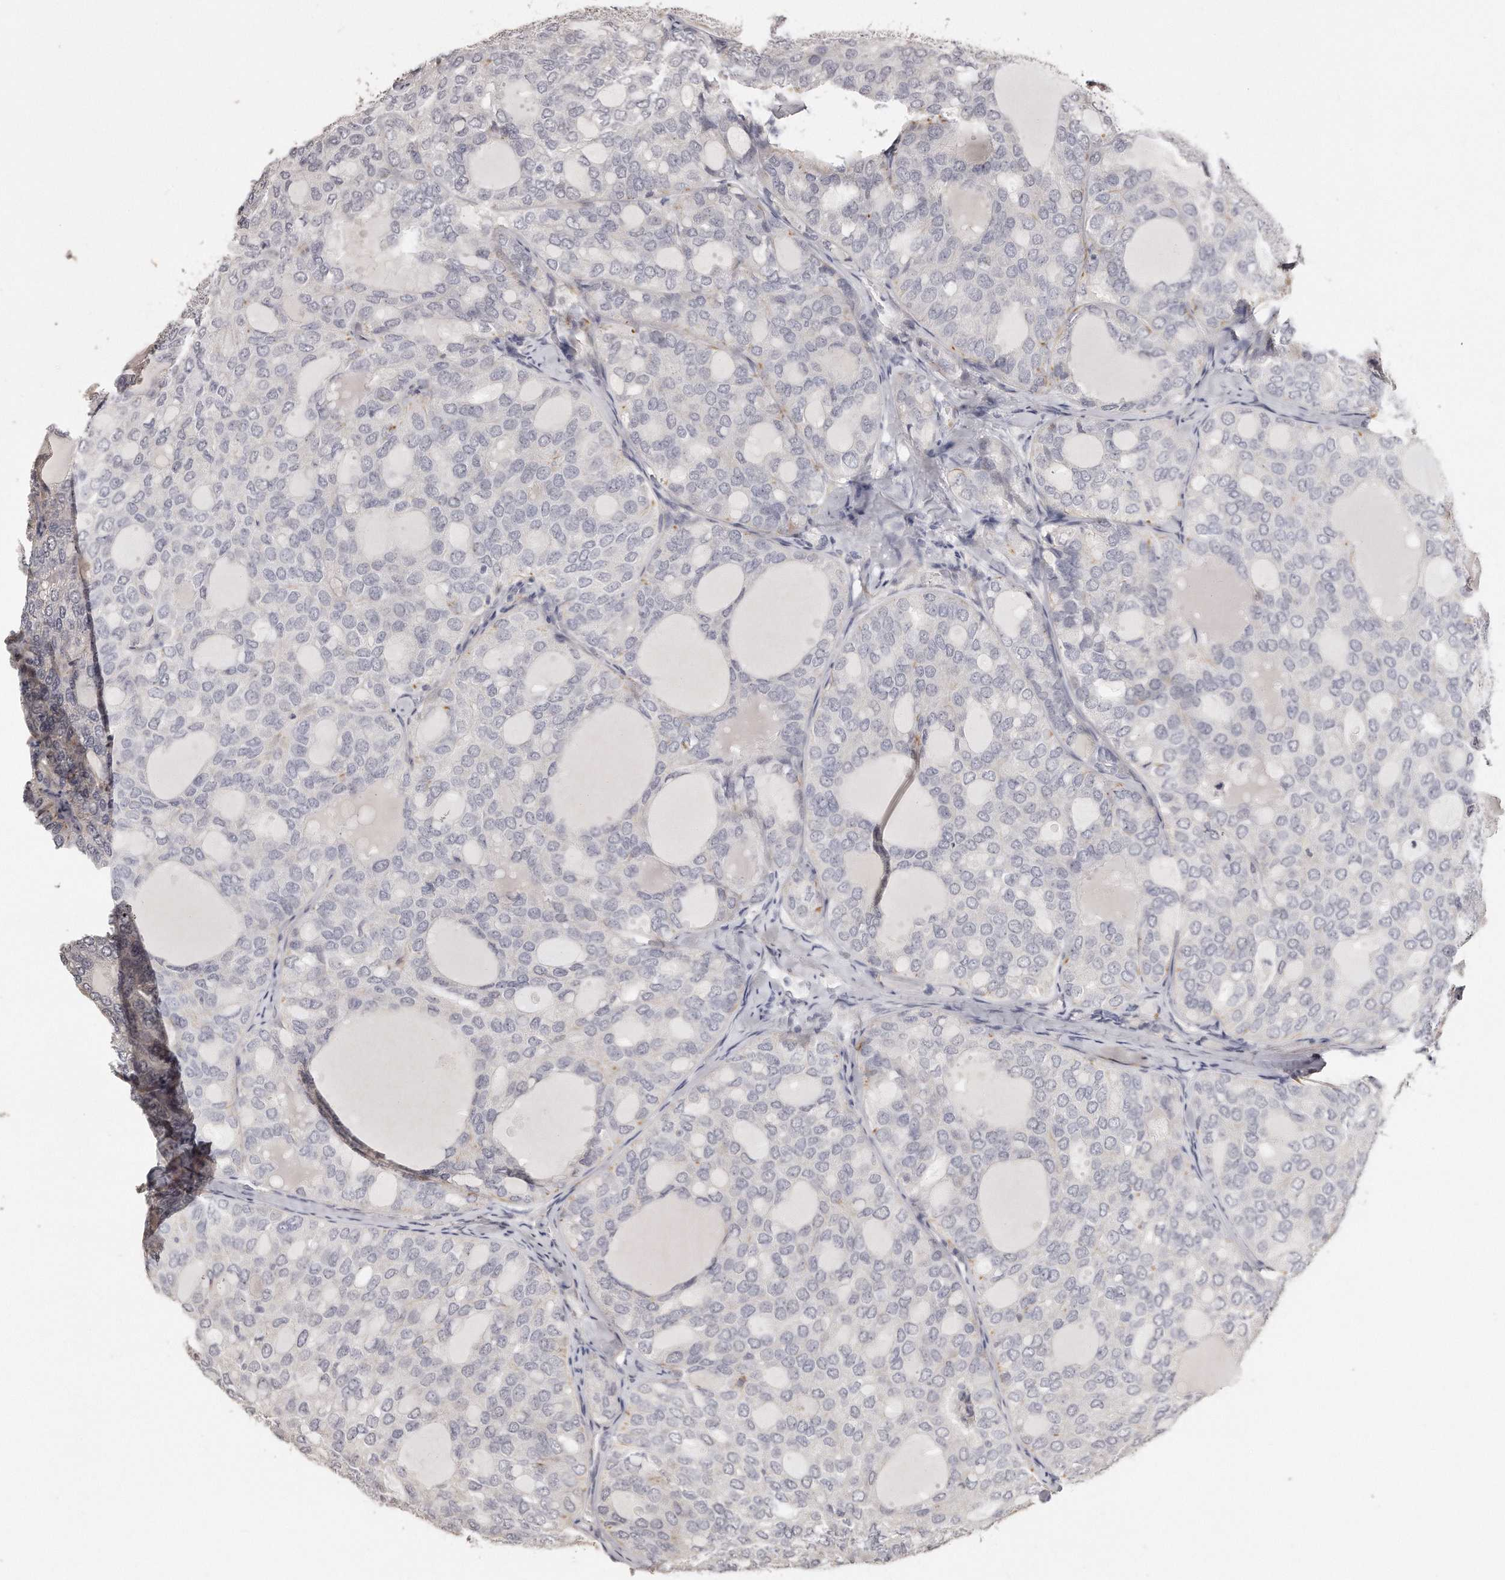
{"staining": {"intensity": "negative", "quantity": "none", "location": "none"}, "tissue": "thyroid cancer", "cell_type": "Tumor cells", "image_type": "cancer", "snomed": [{"axis": "morphology", "description": "Follicular adenoma carcinoma, NOS"}, {"axis": "topography", "description": "Thyroid gland"}], "caption": "Immunohistochemistry micrograph of human follicular adenoma carcinoma (thyroid) stained for a protein (brown), which exhibits no staining in tumor cells. (DAB IHC, high magnification).", "gene": "ZYG11A", "patient": {"sex": "male", "age": 75}}